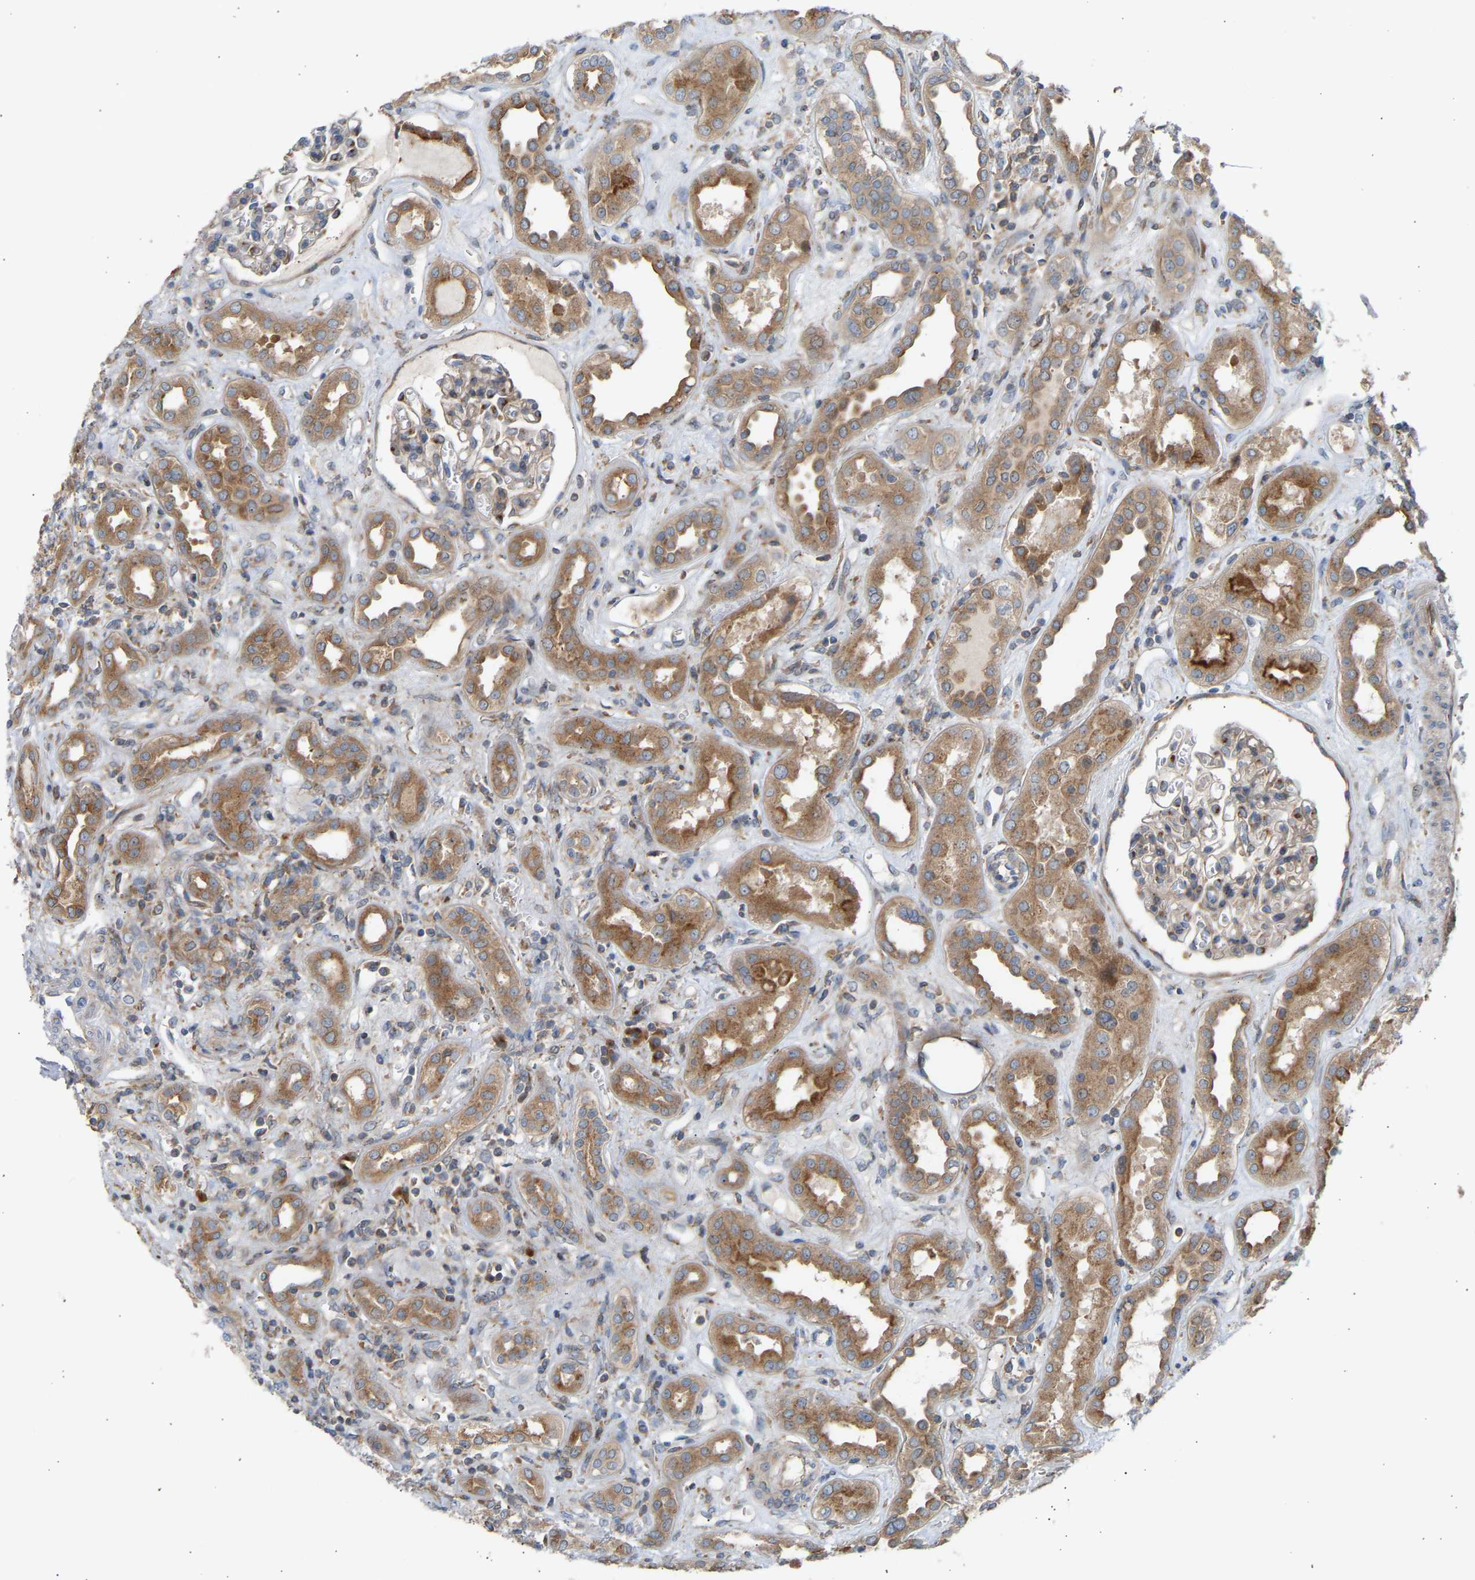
{"staining": {"intensity": "weak", "quantity": "<25%", "location": "cytoplasmic/membranous"}, "tissue": "kidney", "cell_type": "Cells in glomeruli", "image_type": "normal", "snomed": [{"axis": "morphology", "description": "Normal tissue, NOS"}, {"axis": "topography", "description": "Kidney"}], "caption": "DAB (3,3'-diaminobenzidine) immunohistochemical staining of benign human kidney exhibits no significant expression in cells in glomeruli. (IHC, brightfield microscopy, high magnification).", "gene": "GCN1", "patient": {"sex": "male", "age": 59}}